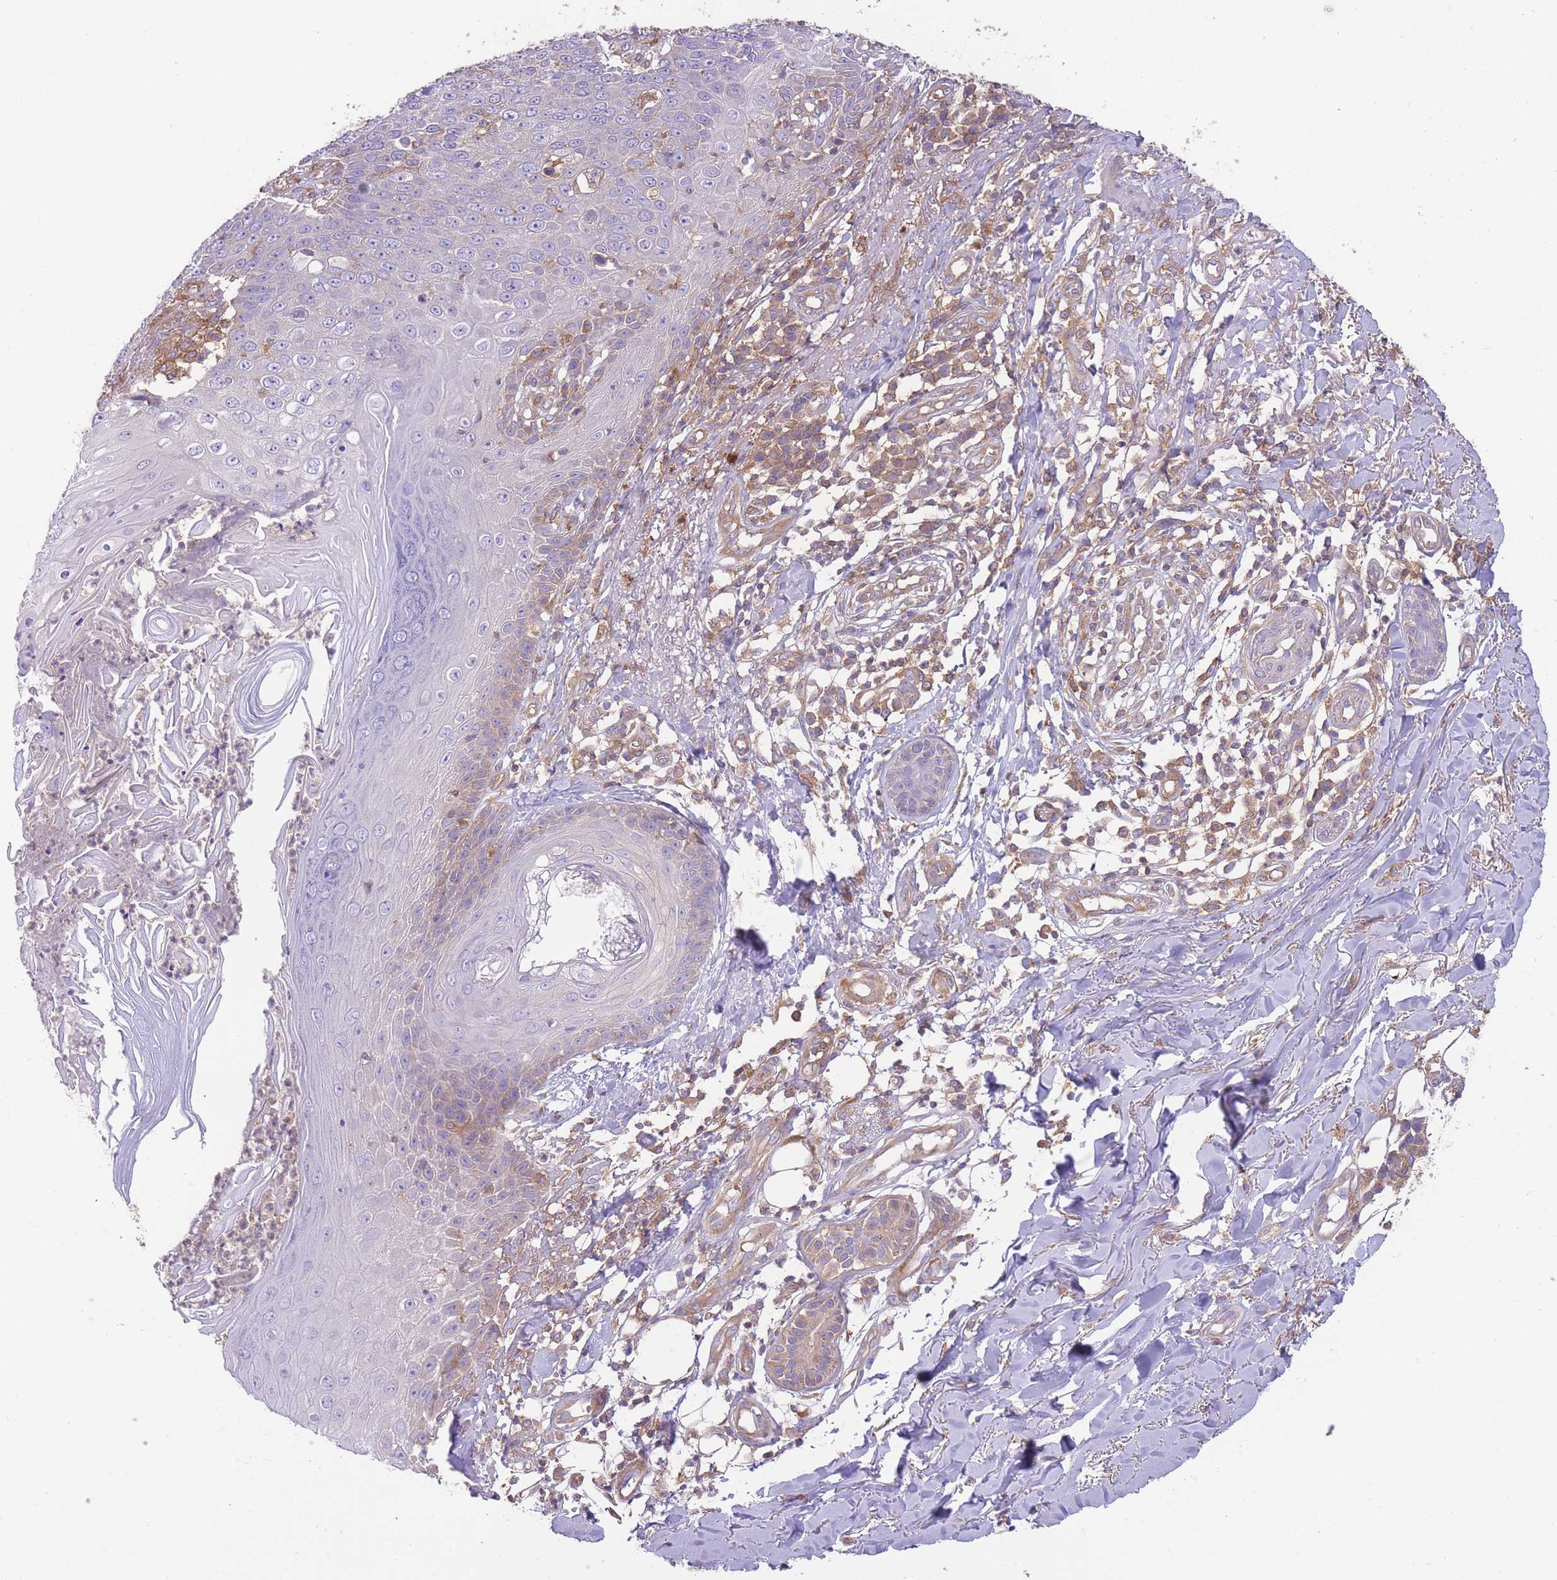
{"staining": {"intensity": "negative", "quantity": "none", "location": "none"}, "tissue": "skin cancer", "cell_type": "Tumor cells", "image_type": "cancer", "snomed": [{"axis": "morphology", "description": "Squamous cell carcinoma, NOS"}, {"axis": "topography", "description": "Skin"}], "caption": "Immunohistochemistry micrograph of neoplastic tissue: skin cancer stained with DAB exhibits no significant protein staining in tumor cells.", "gene": "PRKAR1A", "patient": {"sex": "male", "age": 71}}